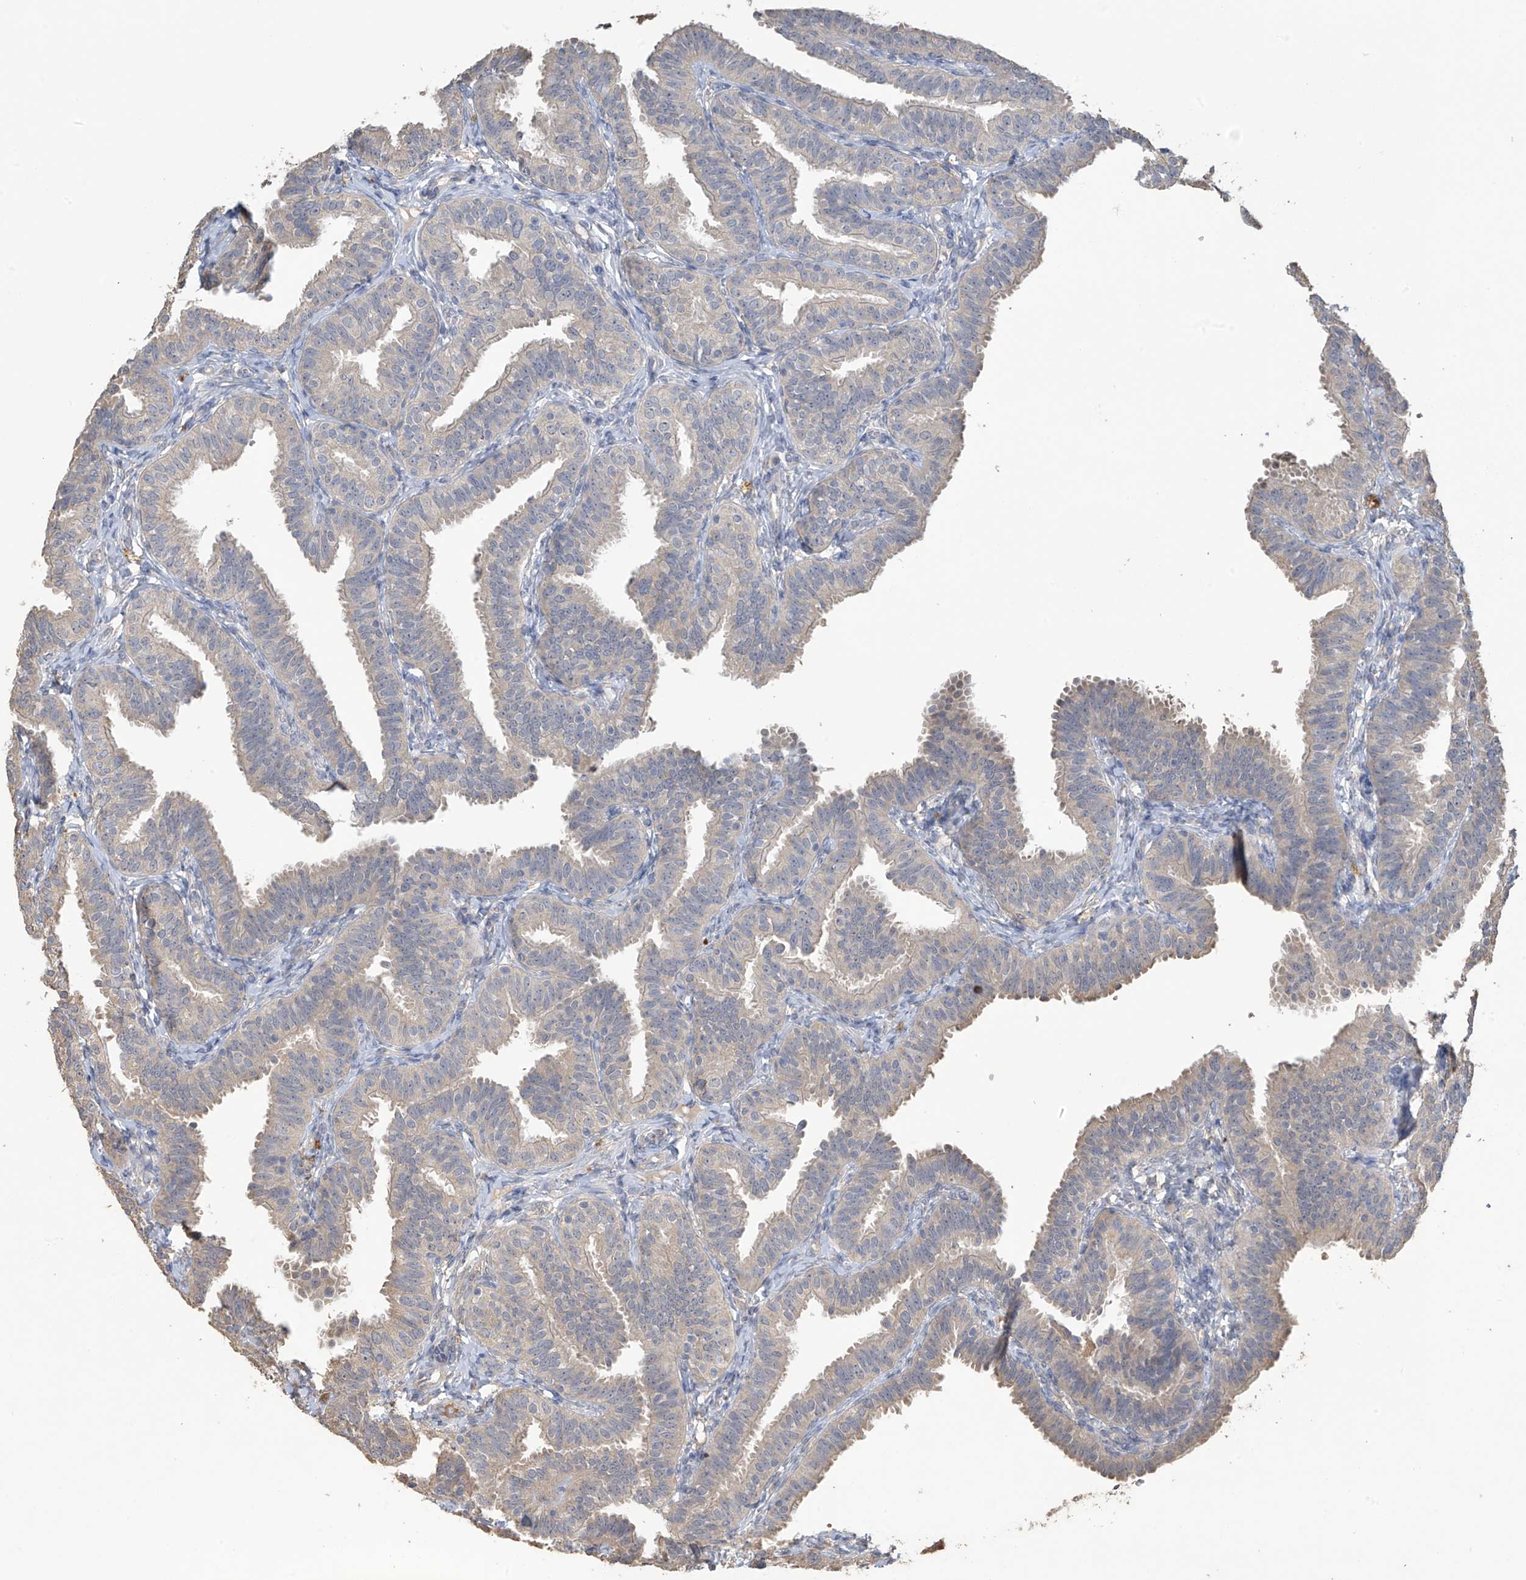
{"staining": {"intensity": "weak", "quantity": "<25%", "location": "cytoplasmic/membranous"}, "tissue": "fallopian tube", "cell_type": "Glandular cells", "image_type": "normal", "snomed": [{"axis": "morphology", "description": "Normal tissue, NOS"}, {"axis": "topography", "description": "Fallopian tube"}], "caption": "Normal fallopian tube was stained to show a protein in brown. There is no significant positivity in glandular cells. (Stains: DAB (3,3'-diaminobenzidine) immunohistochemistry (IHC) with hematoxylin counter stain, Microscopy: brightfield microscopy at high magnification).", "gene": "SLFN14", "patient": {"sex": "female", "age": 35}}